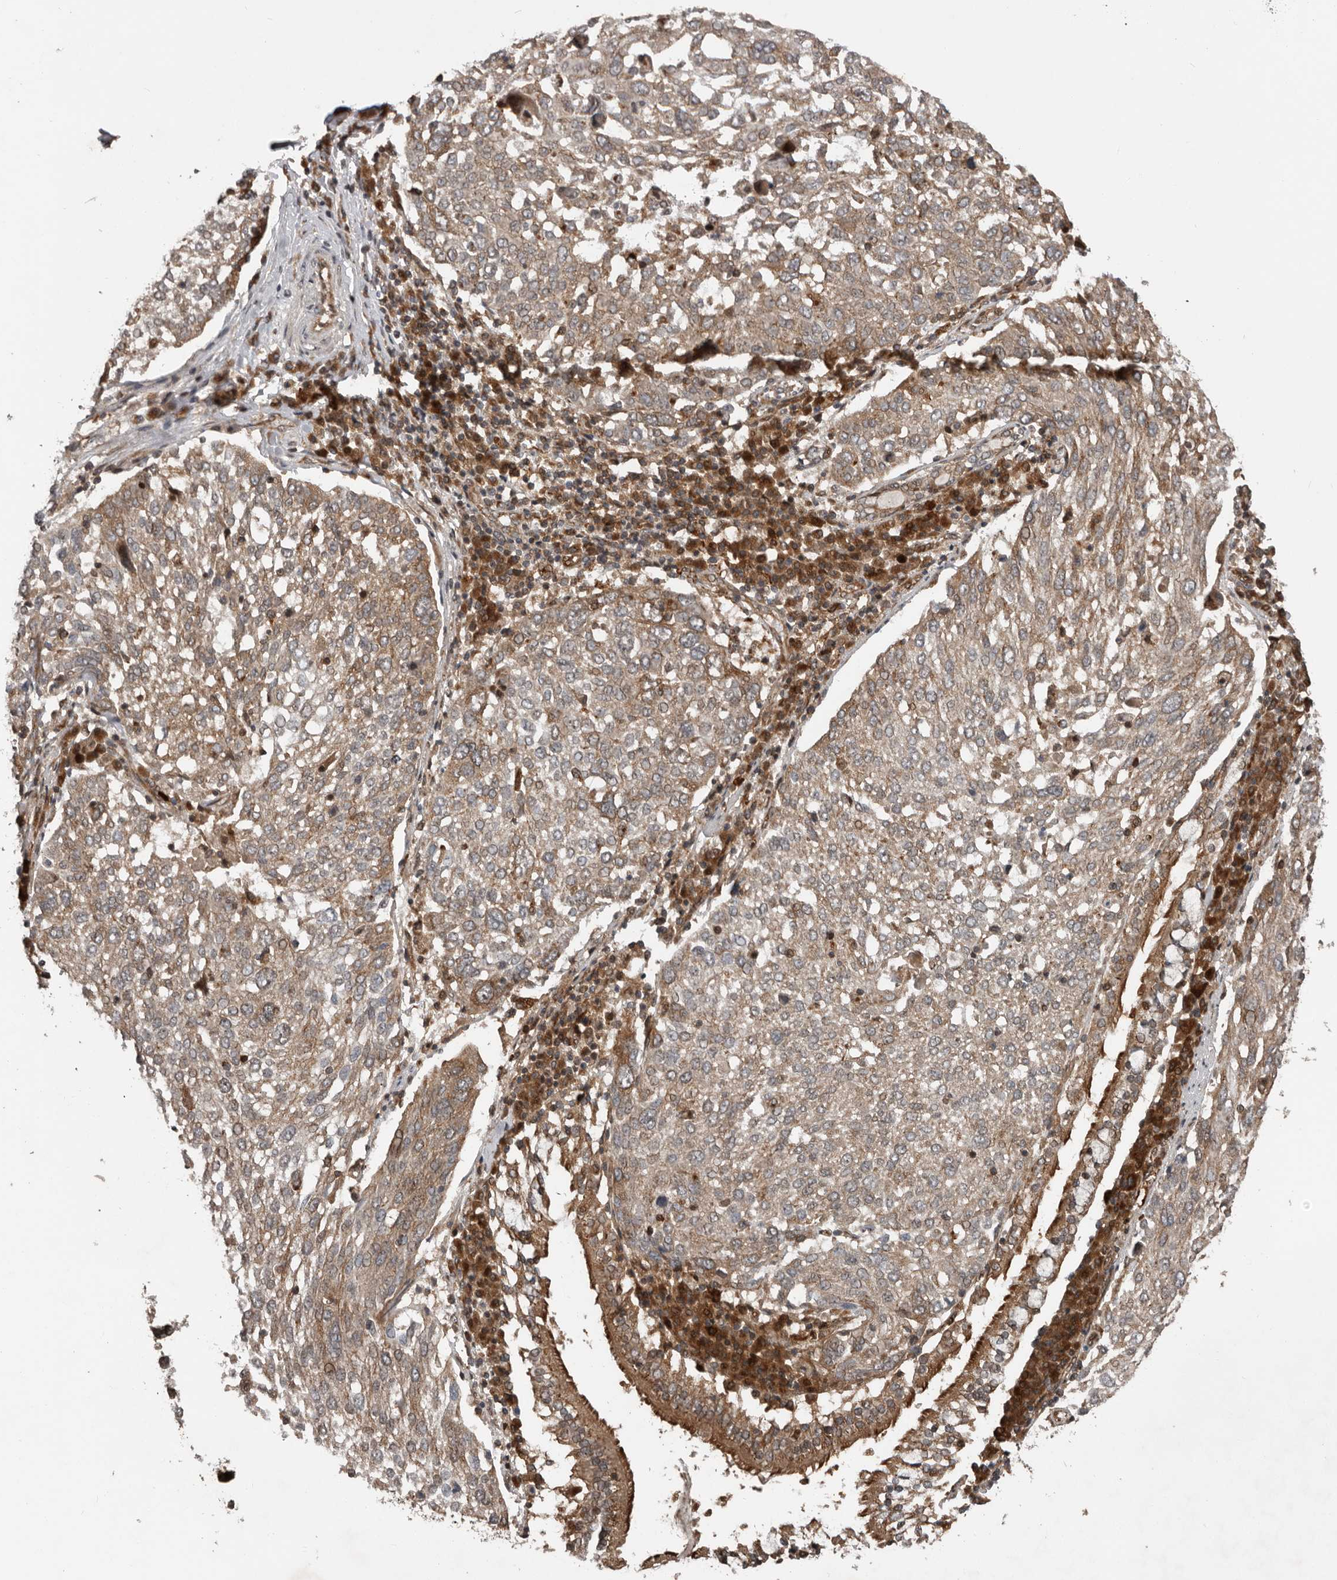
{"staining": {"intensity": "moderate", "quantity": ">75%", "location": "cytoplasmic/membranous"}, "tissue": "lung cancer", "cell_type": "Tumor cells", "image_type": "cancer", "snomed": [{"axis": "morphology", "description": "Squamous cell carcinoma, NOS"}, {"axis": "topography", "description": "Lung"}], "caption": "Tumor cells reveal moderate cytoplasmic/membranous positivity in approximately >75% of cells in lung cancer (squamous cell carcinoma). (DAB (3,3'-diaminobenzidine) = brown stain, brightfield microscopy at high magnification).", "gene": "CCDC190", "patient": {"sex": "male", "age": 65}}